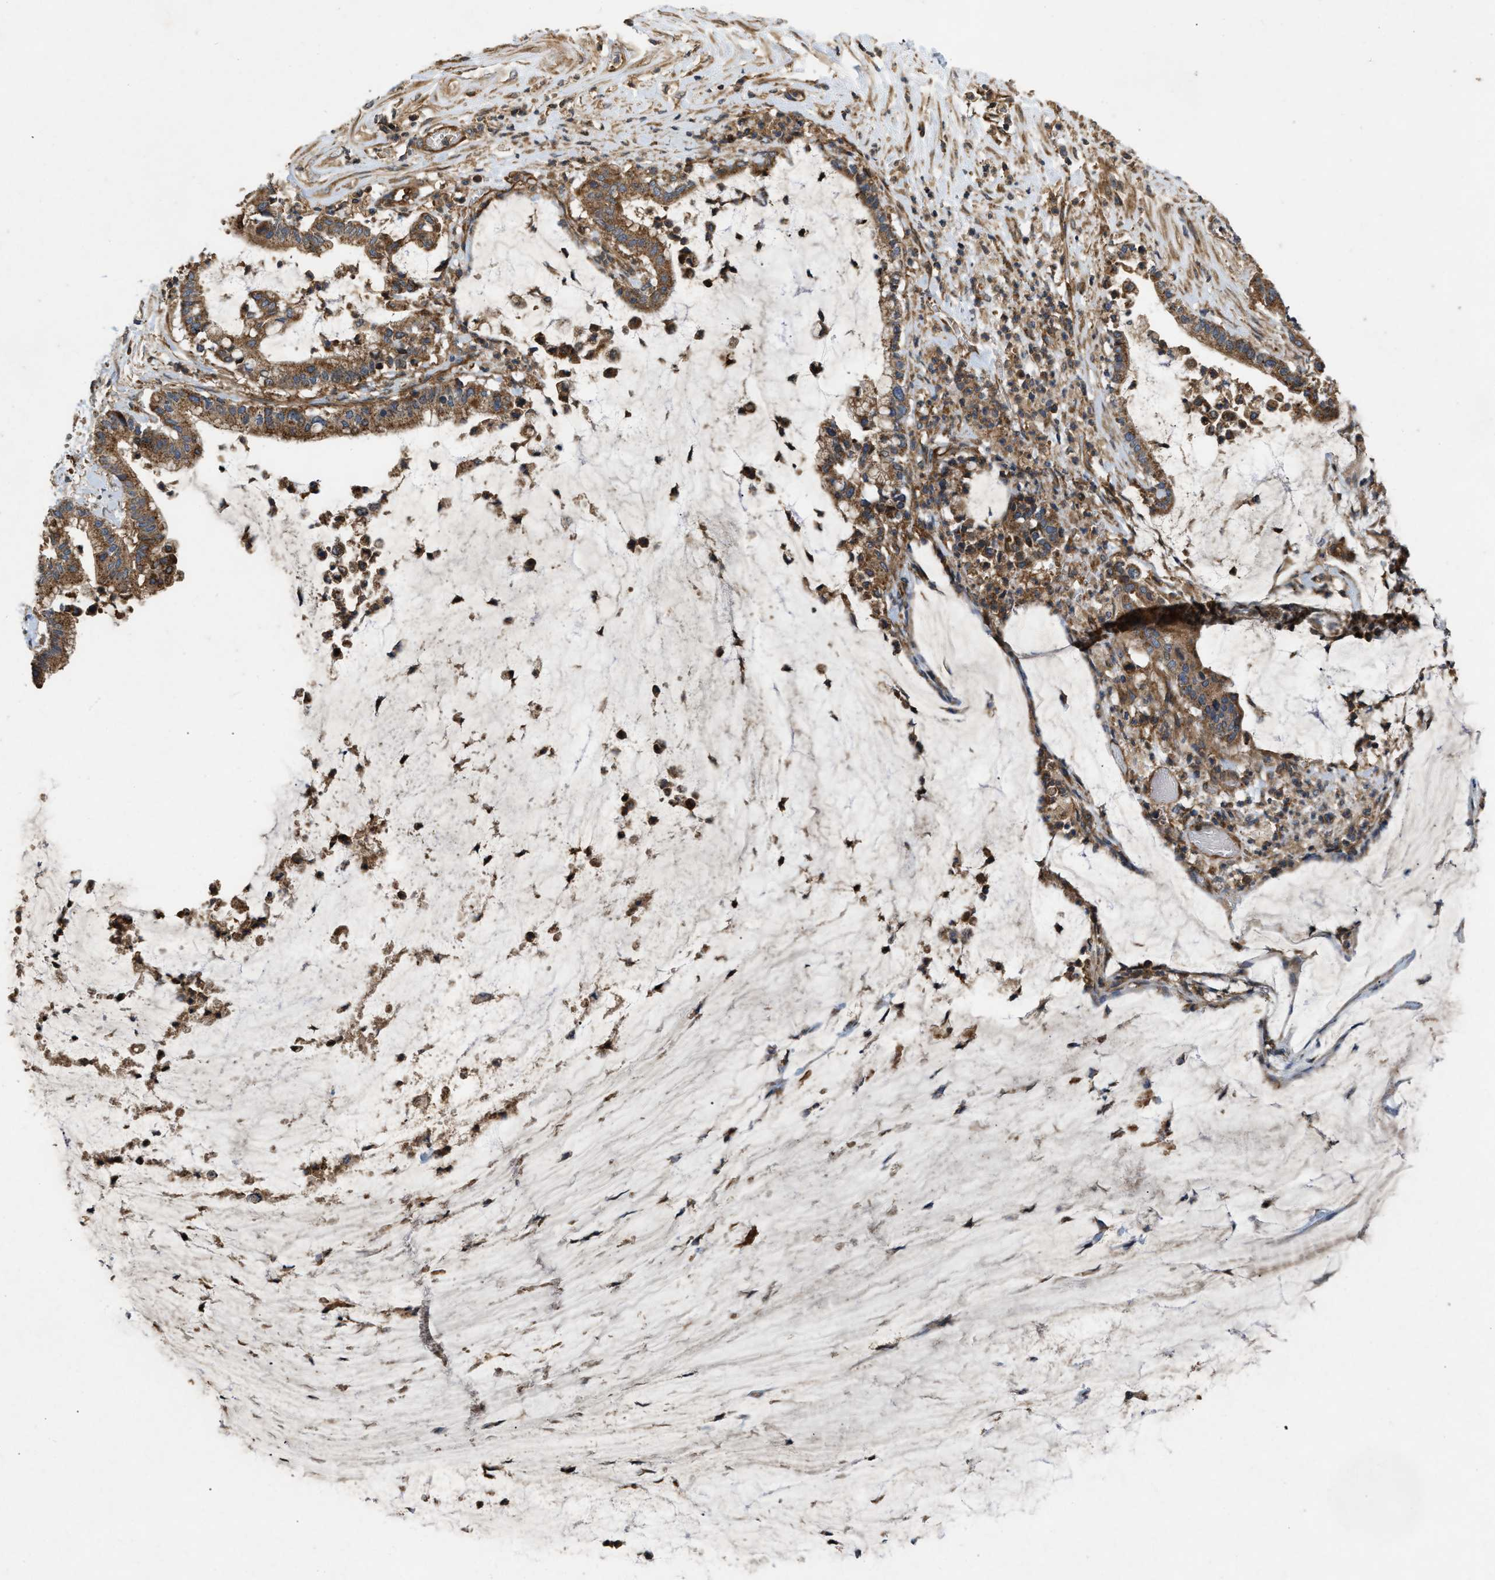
{"staining": {"intensity": "strong", "quantity": ">75%", "location": "cytoplasmic/membranous"}, "tissue": "pancreatic cancer", "cell_type": "Tumor cells", "image_type": "cancer", "snomed": [{"axis": "morphology", "description": "Adenocarcinoma, NOS"}, {"axis": "topography", "description": "Pancreas"}], "caption": "A high amount of strong cytoplasmic/membranous staining is identified in about >75% of tumor cells in pancreatic cancer tissue. The staining is performed using DAB (3,3'-diaminobenzidine) brown chromogen to label protein expression. The nuclei are counter-stained blue using hematoxylin.", "gene": "GNB4", "patient": {"sex": "male", "age": 41}}